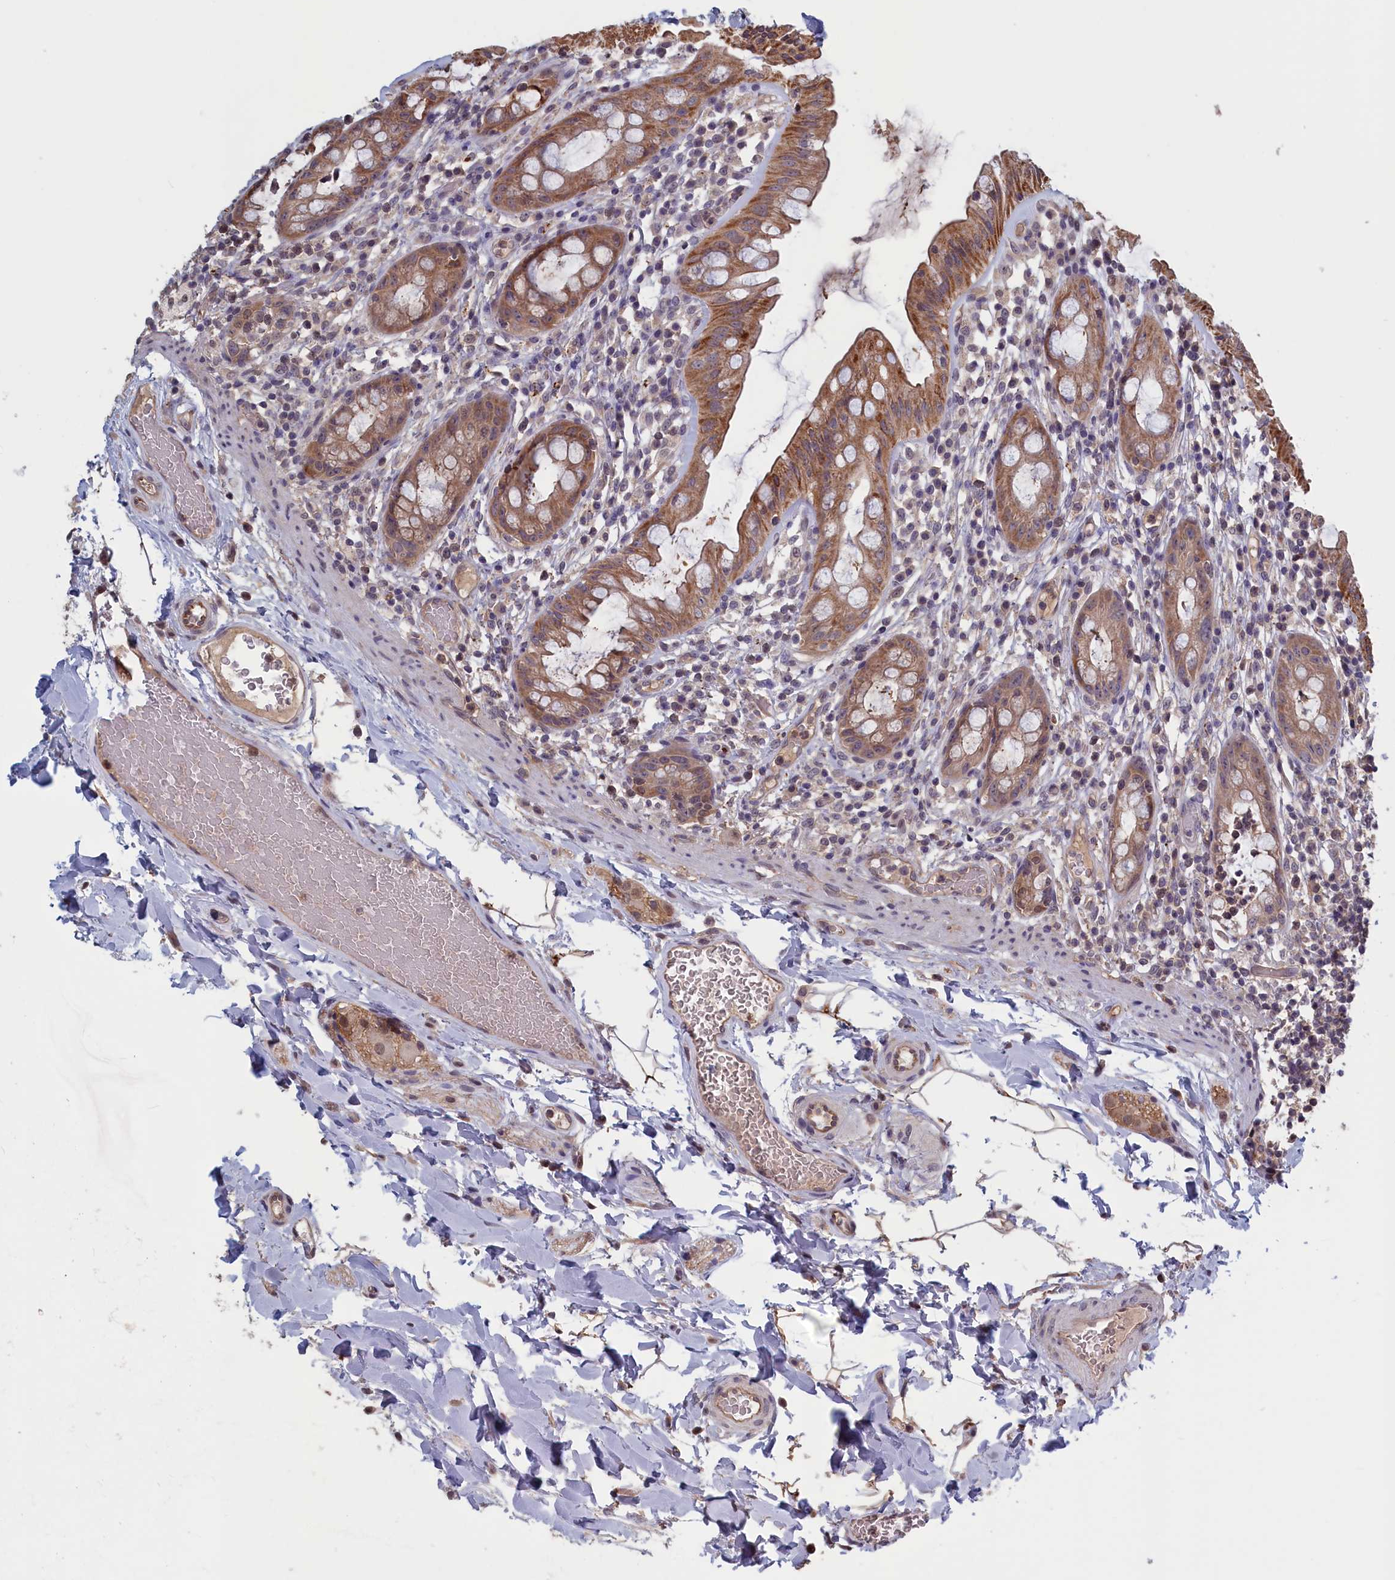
{"staining": {"intensity": "moderate", "quantity": ">75%", "location": "cytoplasmic/membranous"}, "tissue": "rectum", "cell_type": "Glandular cells", "image_type": "normal", "snomed": [{"axis": "morphology", "description": "Normal tissue, NOS"}, {"axis": "topography", "description": "Rectum"}], "caption": "Protein expression analysis of normal rectum shows moderate cytoplasmic/membranous positivity in about >75% of glandular cells.", "gene": "PLP2", "patient": {"sex": "female", "age": 57}}